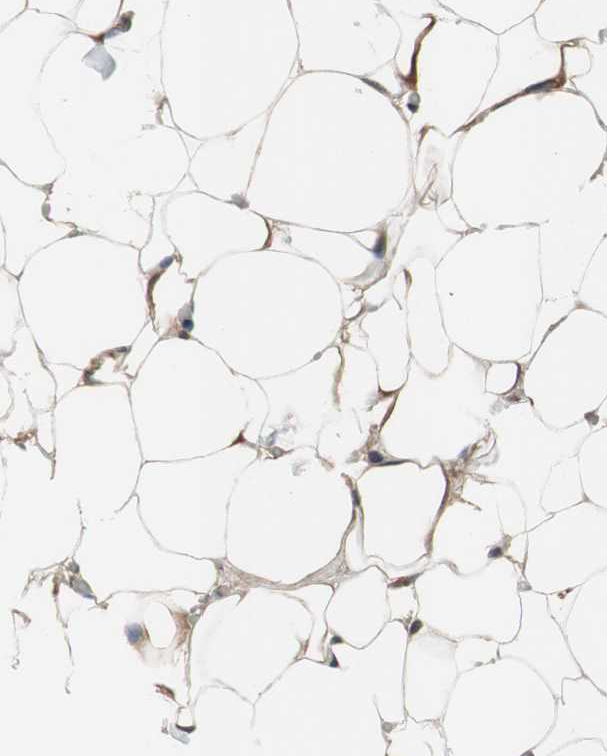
{"staining": {"intensity": "moderate", "quantity": "25%-75%", "location": "cytoplasmic/membranous"}, "tissue": "adipose tissue", "cell_type": "Adipocytes", "image_type": "normal", "snomed": [{"axis": "morphology", "description": "Normal tissue, NOS"}, {"axis": "topography", "description": "Peripheral nerve tissue"}], "caption": "Immunohistochemistry (IHC) photomicrograph of benign adipose tissue: adipose tissue stained using immunohistochemistry exhibits medium levels of moderate protein expression localized specifically in the cytoplasmic/membranous of adipocytes, appearing as a cytoplasmic/membranous brown color.", "gene": "GCLC", "patient": {"sex": "male", "age": 70}}